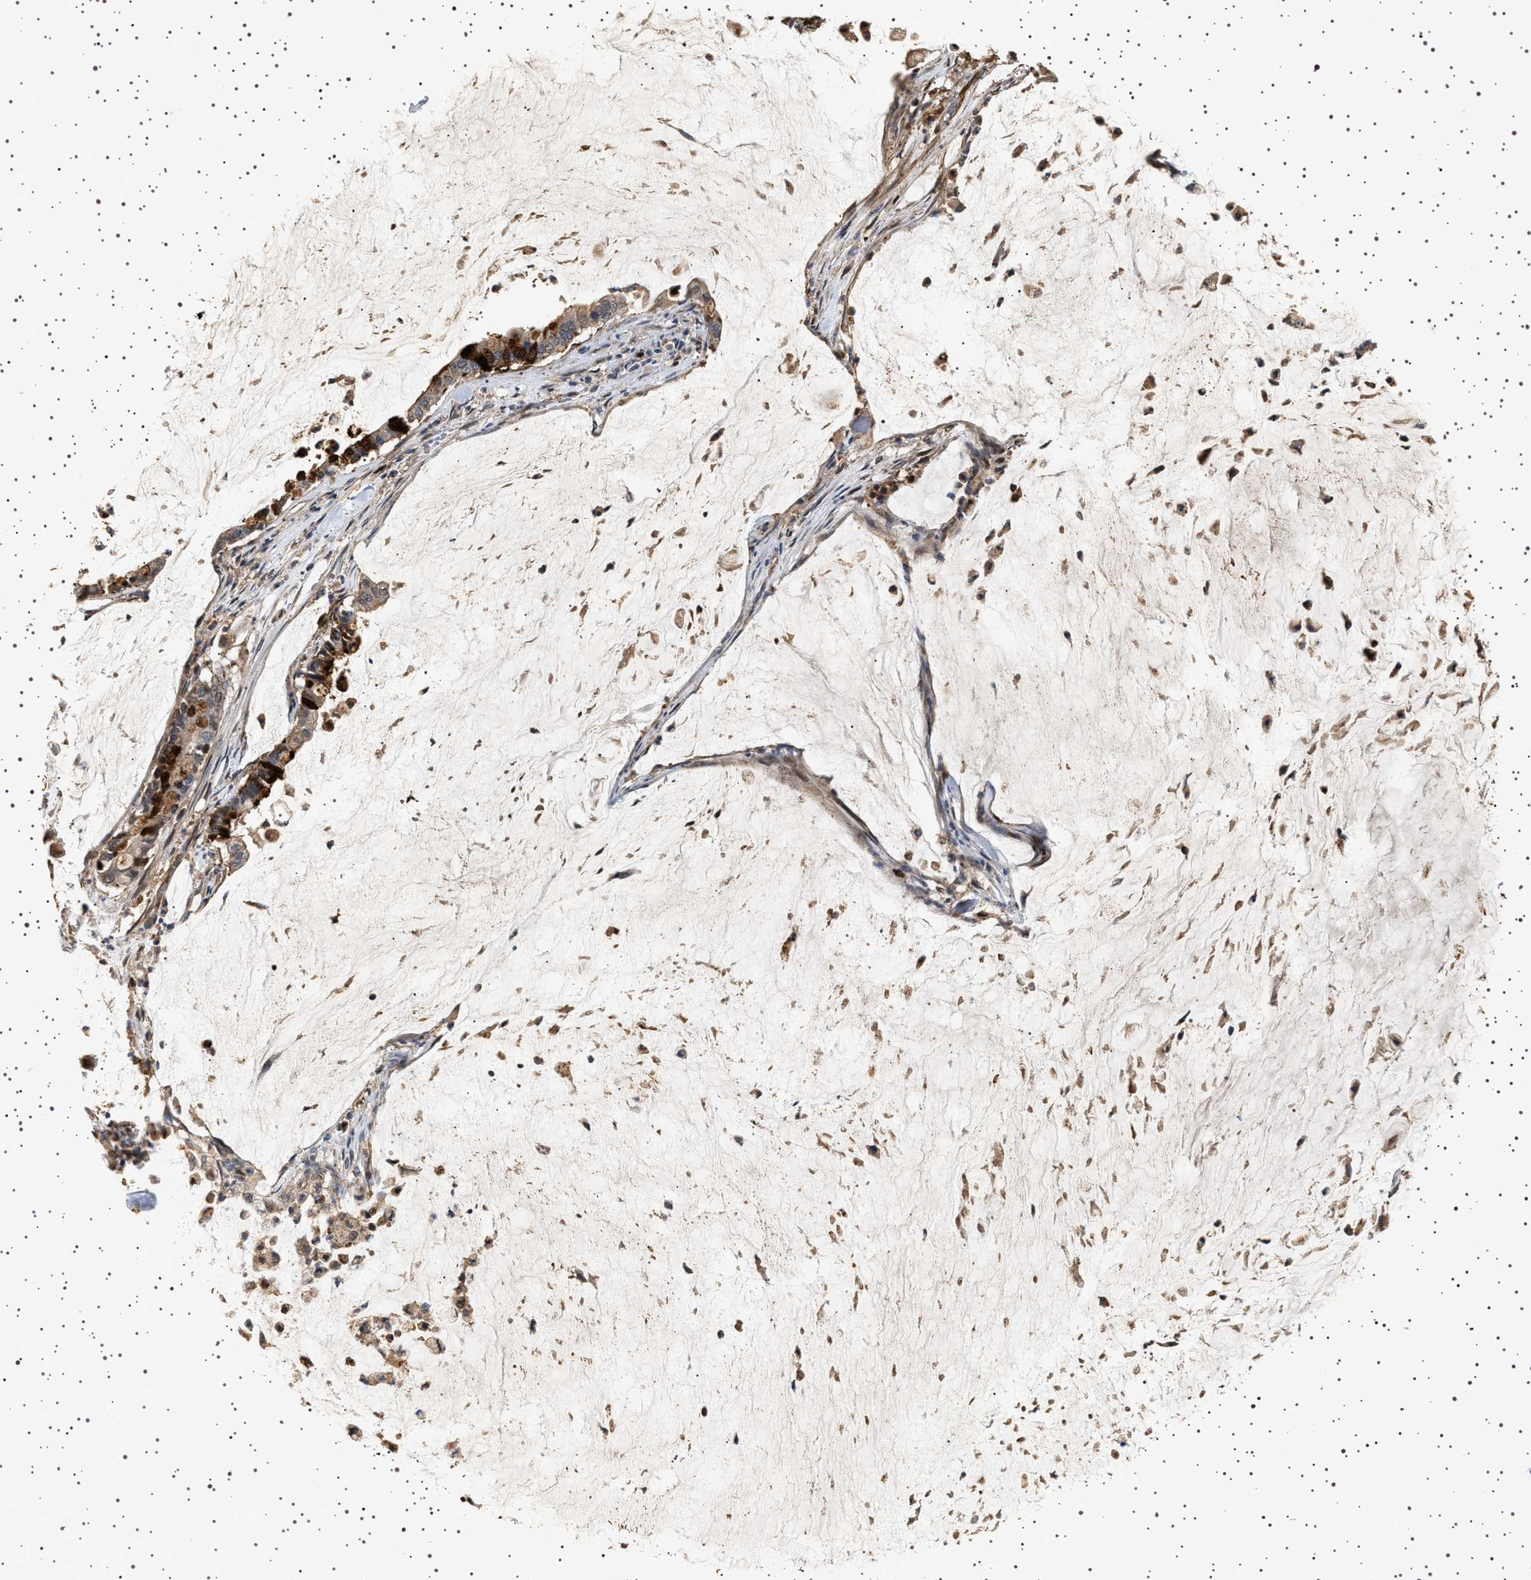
{"staining": {"intensity": "moderate", "quantity": ">75%", "location": "cytoplasmic/membranous"}, "tissue": "pancreatic cancer", "cell_type": "Tumor cells", "image_type": "cancer", "snomed": [{"axis": "morphology", "description": "Adenocarcinoma, NOS"}, {"axis": "topography", "description": "Pancreas"}], "caption": "Approximately >75% of tumor cells in pancreatic cancer (adenocarcinoma) reveal moderate cytoplasmic/membranous protein staining as visualized by brown immunohistochemical staining.", "gene": "GUCY1B1", "patient": {"sex": "male", "age": 41}}